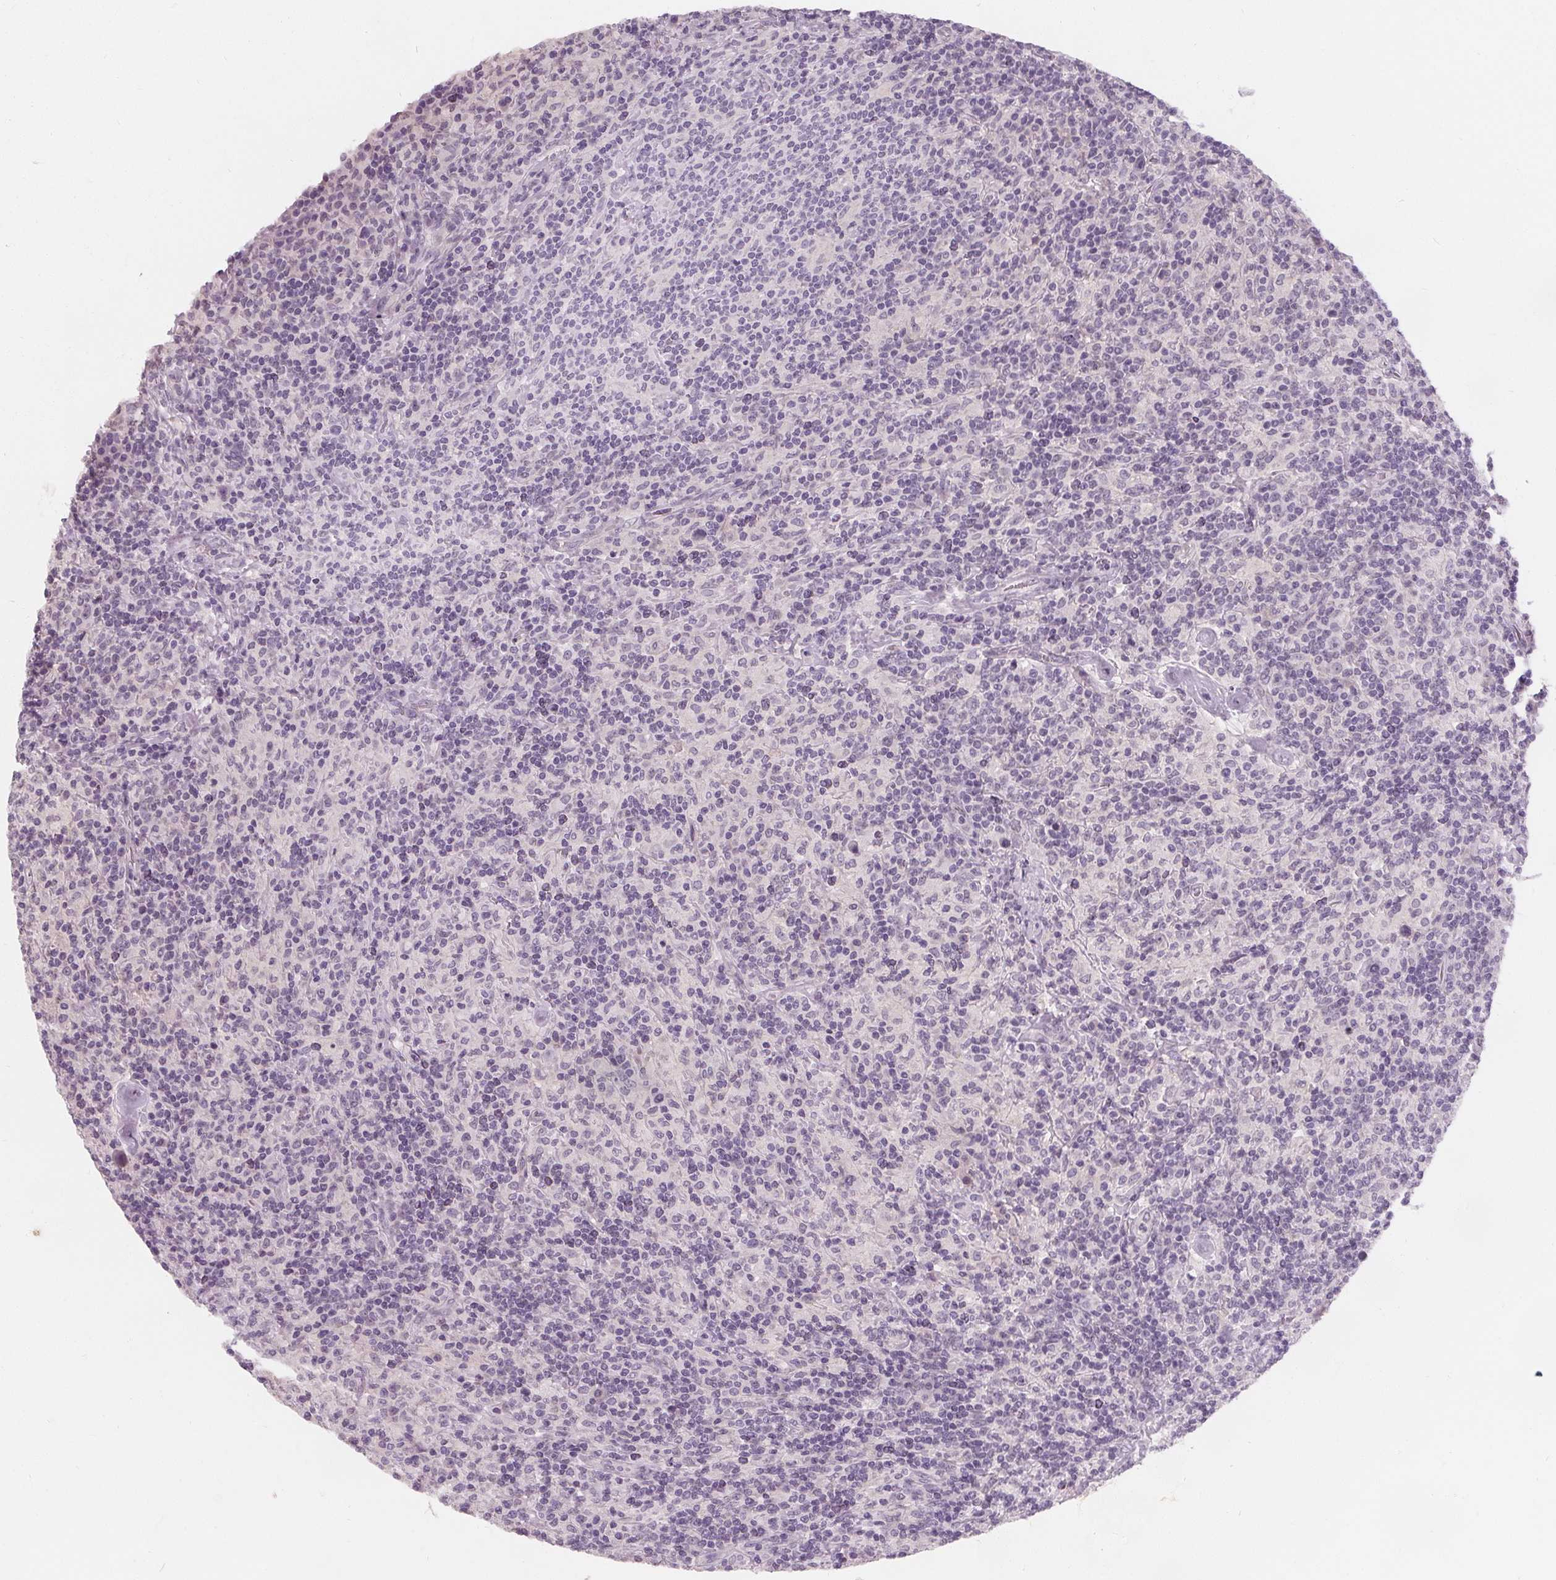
{"staining": {"intensity": "negative", "quantity": "none", "location": "none"}, "tissue": "lymphoma", "cell_type": "Tumor cells", "image_type": "cancer", "snomed": [{"axis": "morphology", "description": "Hodgkin's disease, NOS"}, {"axis": "topography", "description": "Lymph node"}], "caption": "Tumor cells are negative for brown protein staining in Hodgkin's disease.", "gene": "DBX2", "patient": {"sex": "male", "age": 70}}